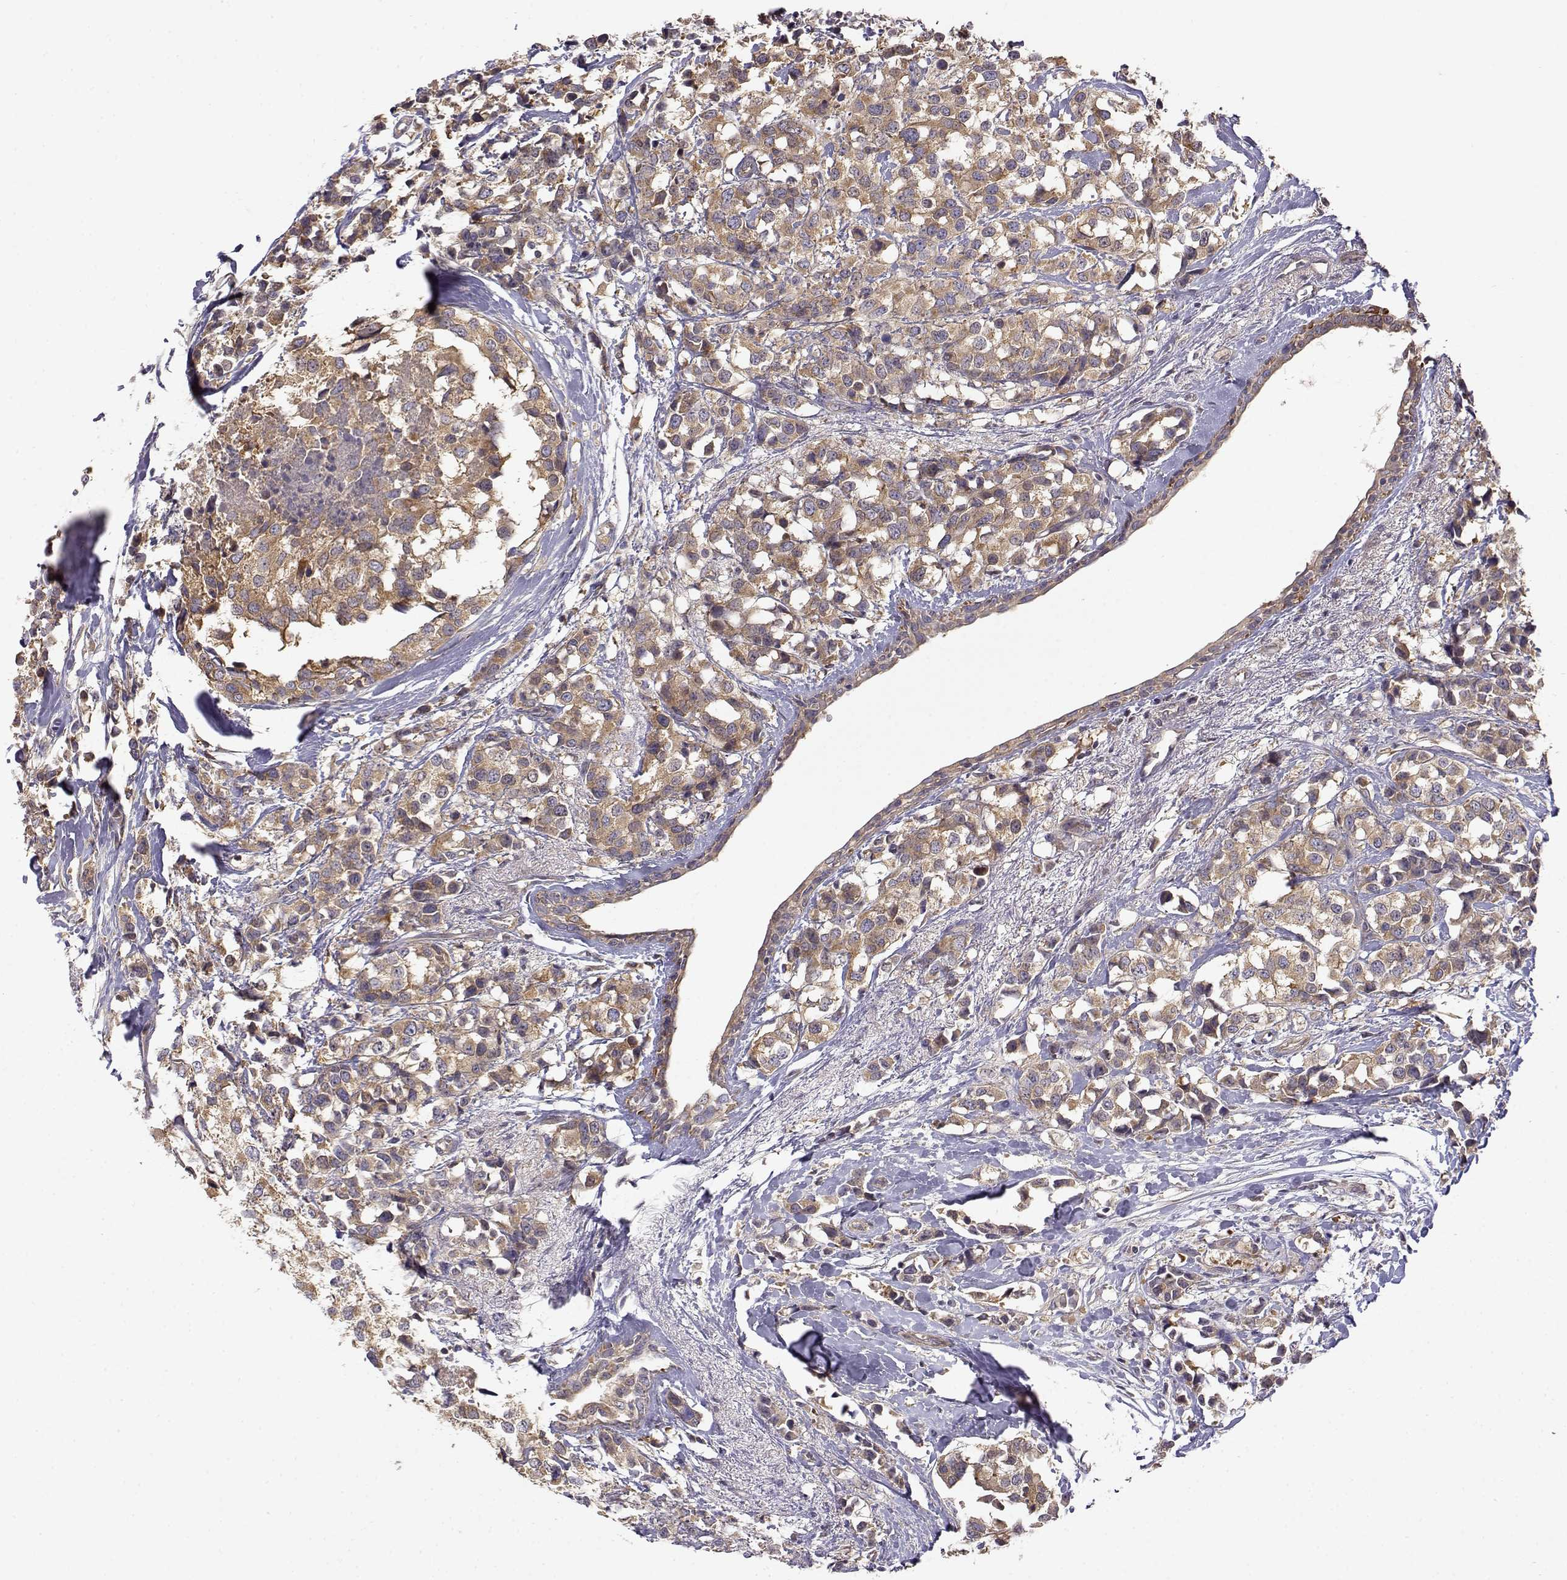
{"staining": {"intensity": "weak", "quantity": ">75%", "location": "cytoplasmic/membranous"}, "tissue": "breast cancer", "cell_type": "Tumor cells", "image_type": "cancer", "snomed": [{"axis": "morphology", "description": "Lobular carcinoma"}, {"axis": "topography", "description": "Breast"}], "caption": "Human breast cancer (lobular carcinoma) stained for a protein (brown) shows weak cytoplasmic/membranous positive expression in about >75% of tumor cells.", "gene": "PAIP1", "patient": {"sex": "female", "age": 59}}